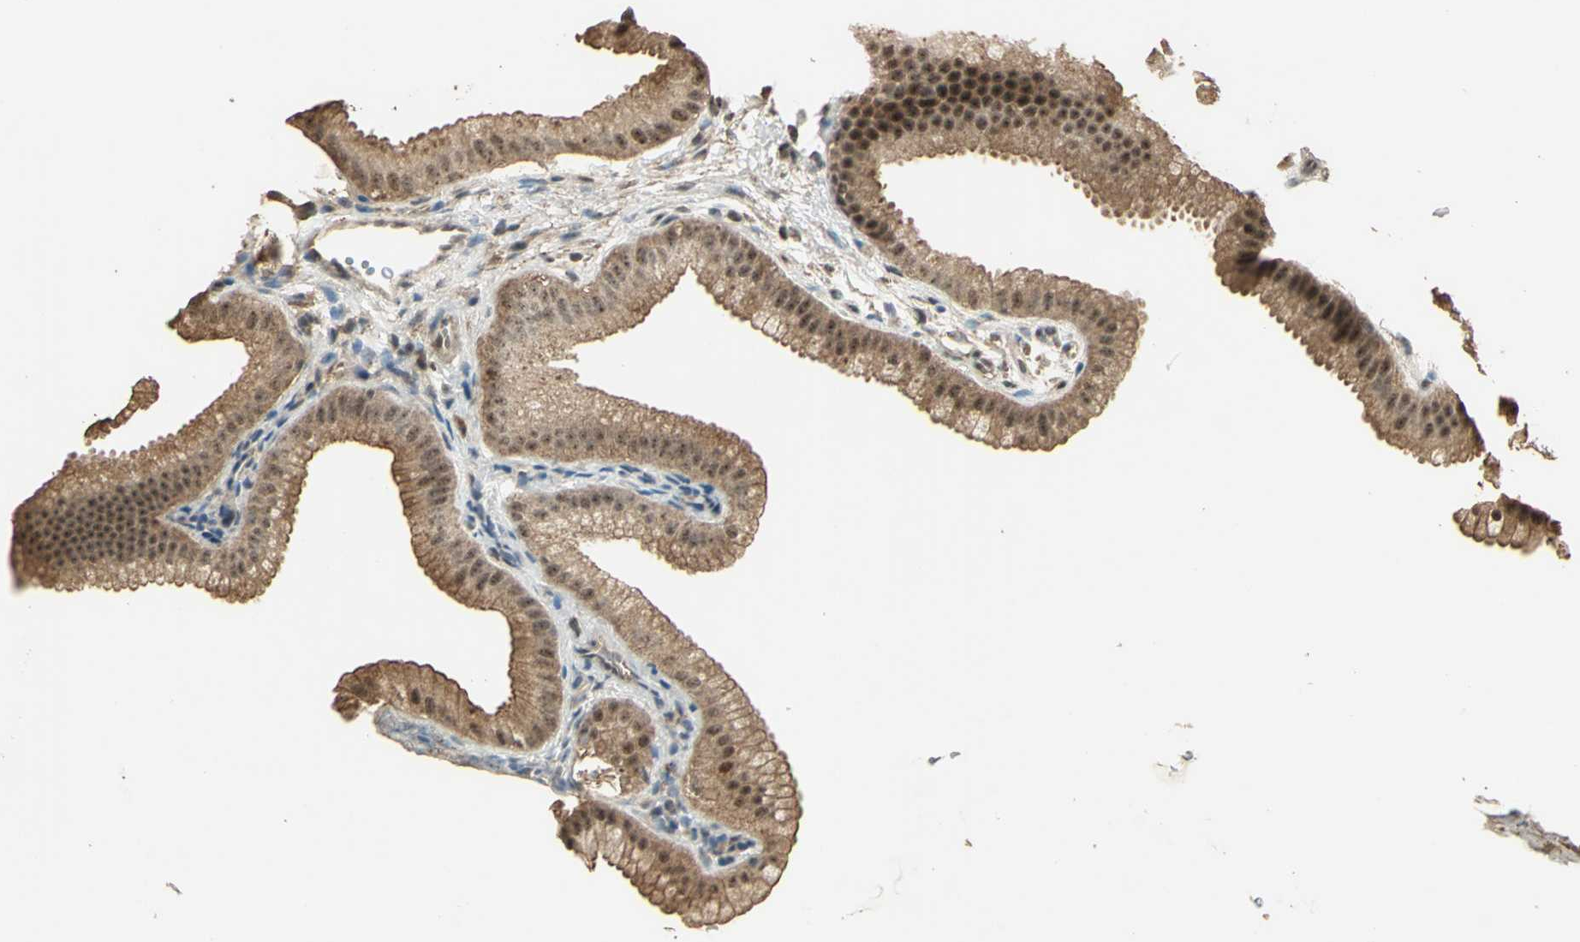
{"staining": {"intensity": "strong", "quantity": ">75%", "location": "cytoplasmic/membranous"}, "tissue": "gallbladder", "cell_type": "Glandular cells", "image_type": "normal", "snomed": [{"axis": "morphology", "description": "Normal tissue, NOS"}, {"axis": "topography", "description": "Gallbladder"}], "caption": "The image demonstrates a brown stain indicating the presence of a protein in the cytoplasmic/membranous of glandular cells in gallbladder.", "gene": "UCHL5", "patient": {"sex": "female", "age": 64}}